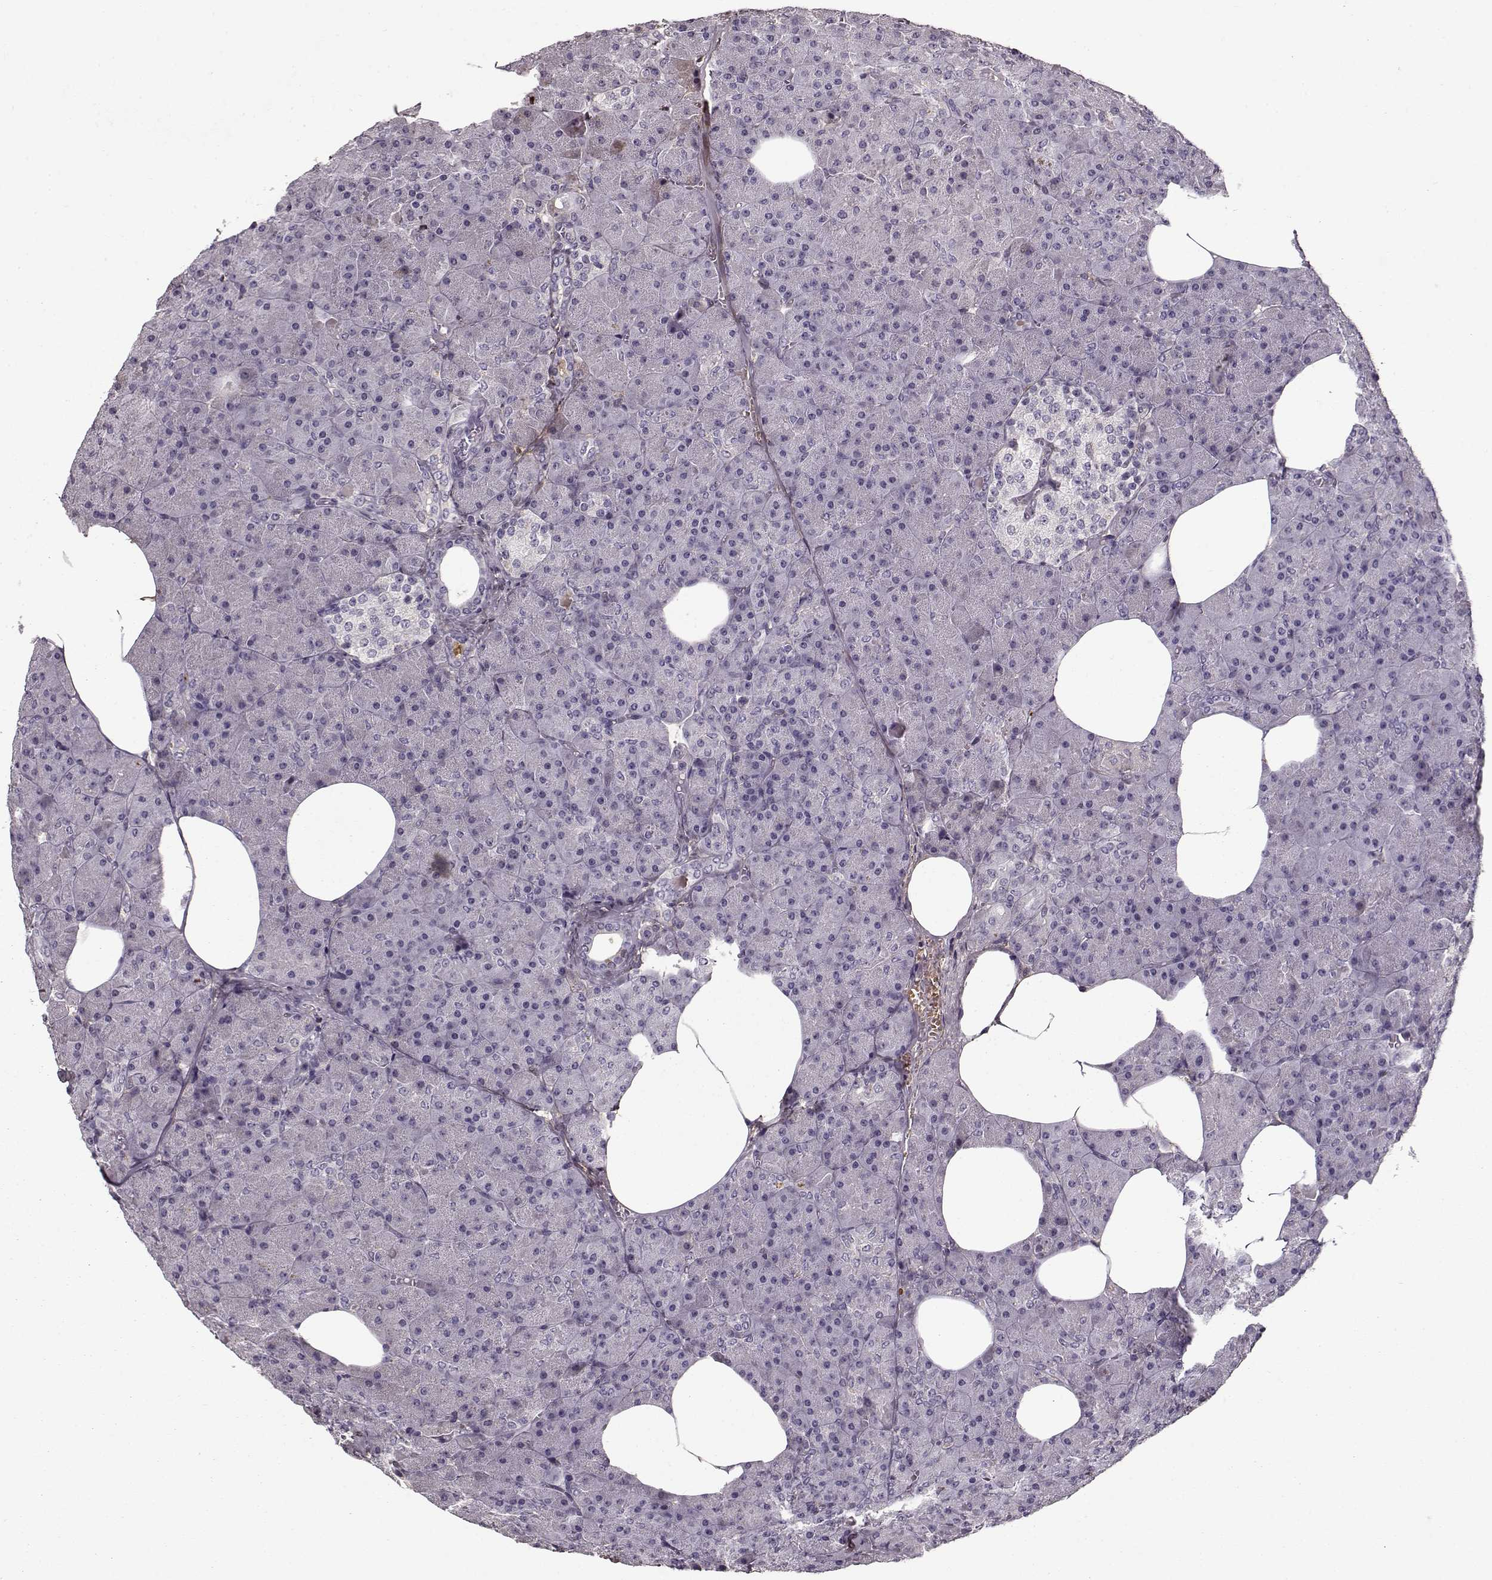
{"staining": {"intensity": "negative", "quantity": "none", "location": "none"}, "tissue": "pancreas", "cell_type": "Exocrine glandular cells", "image_type": "normal", "snomed": [{"axis": "morphology", "description": "Normal tissue, NOS"}, {"axis": "topography", "description": "Pancreas"}], "caption": "The image displays no staining of exocrine glandular cells in benign pancreas. (Immunohistochemistry (ihc), brightfield microscopy, high magnification).", "gene": "LUM", "patient": {"sex": "female", "age": 45}}